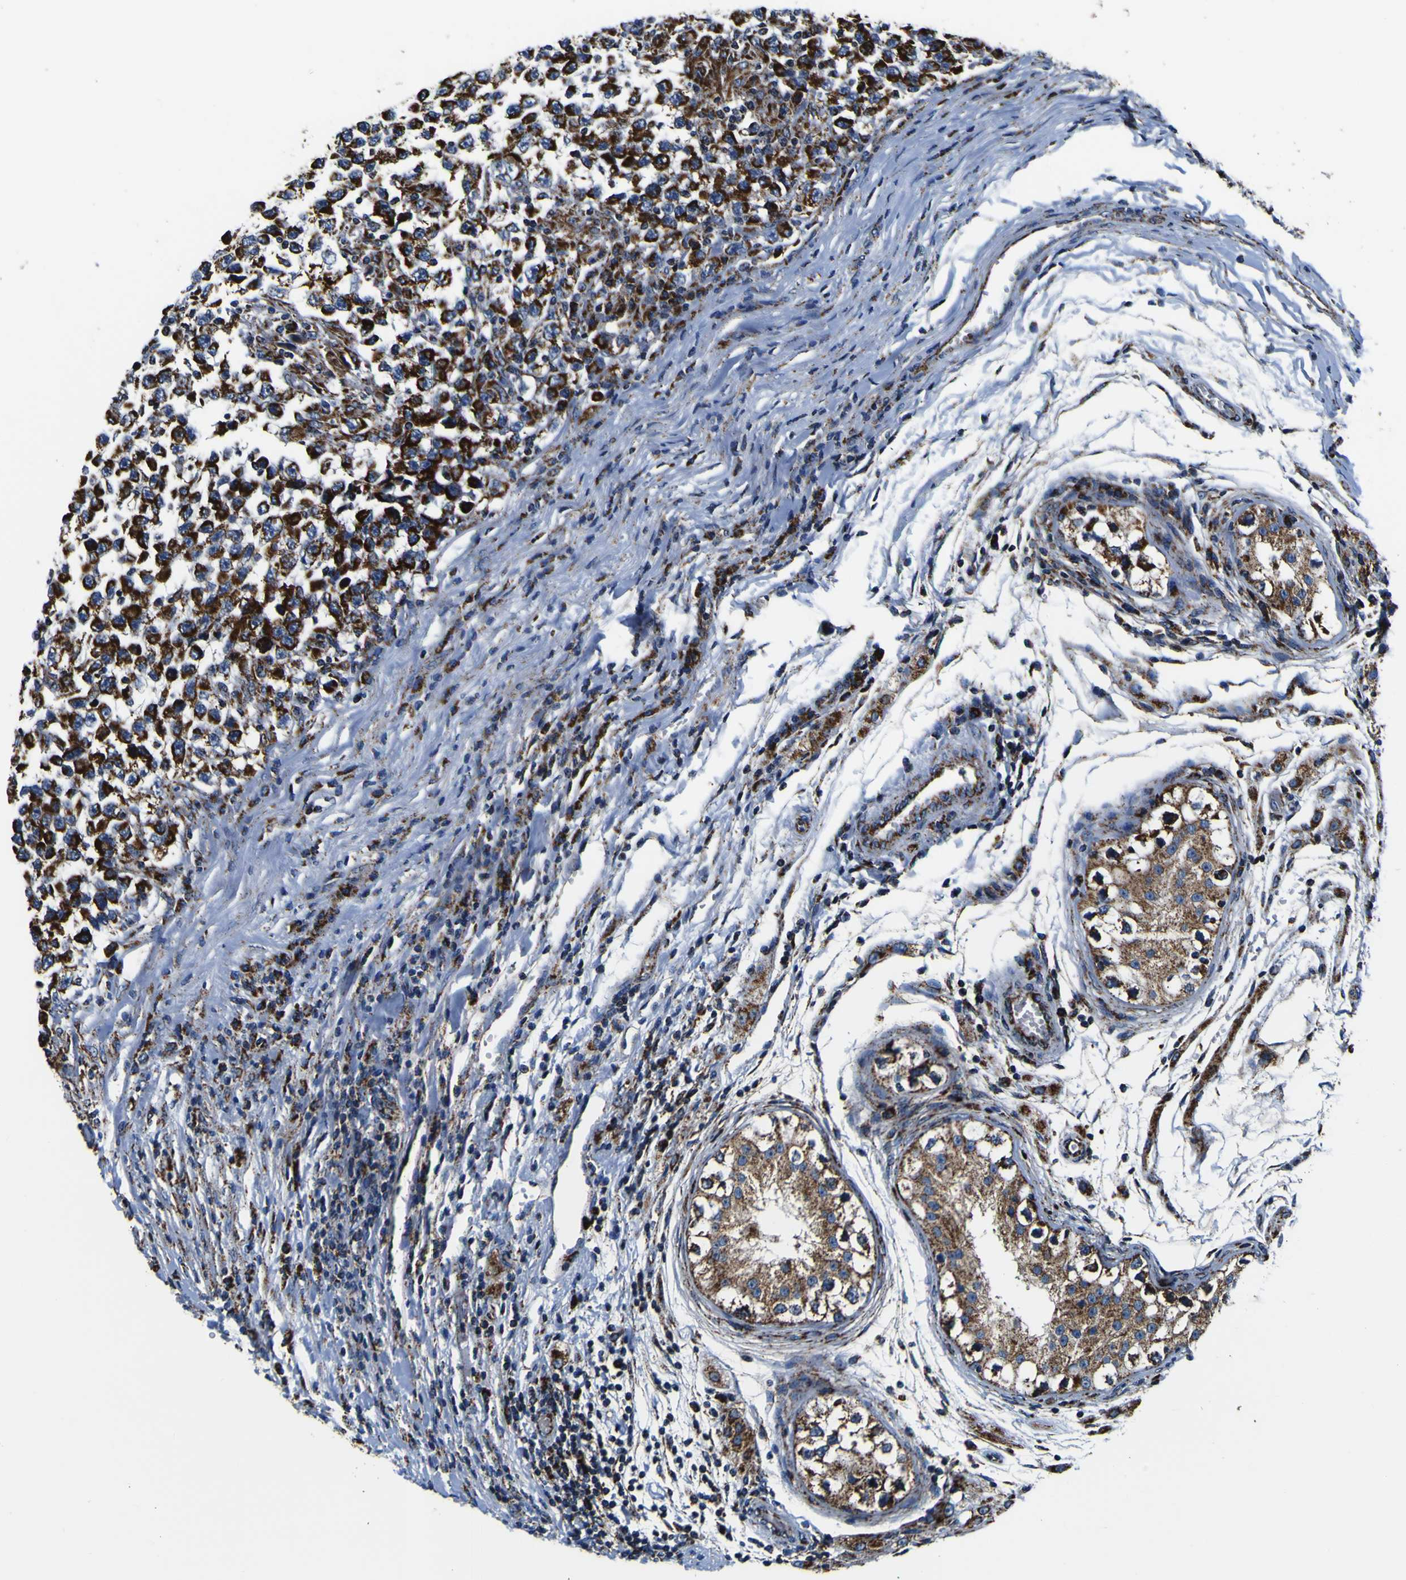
{"staining": {"intensity": "strong", "quantity": ">75%", "location": "cytoplasmic/membranous"}, "tissue": "testis cancer", "cell_type": "Tumor cells", "image_type": "cancer", "snomed": [{"axis": "morphology", "description": "Carcinoma, Embryonal, NOS"}, {"axis": "topography", "description": "Testis"}], "caption": "Strong cytoplasmic/membranous protein expression is present in about >75% of tumor cells in testis cancer.", "gene": "PTRH2", "patient": {"sex": "male", "age": 21}}